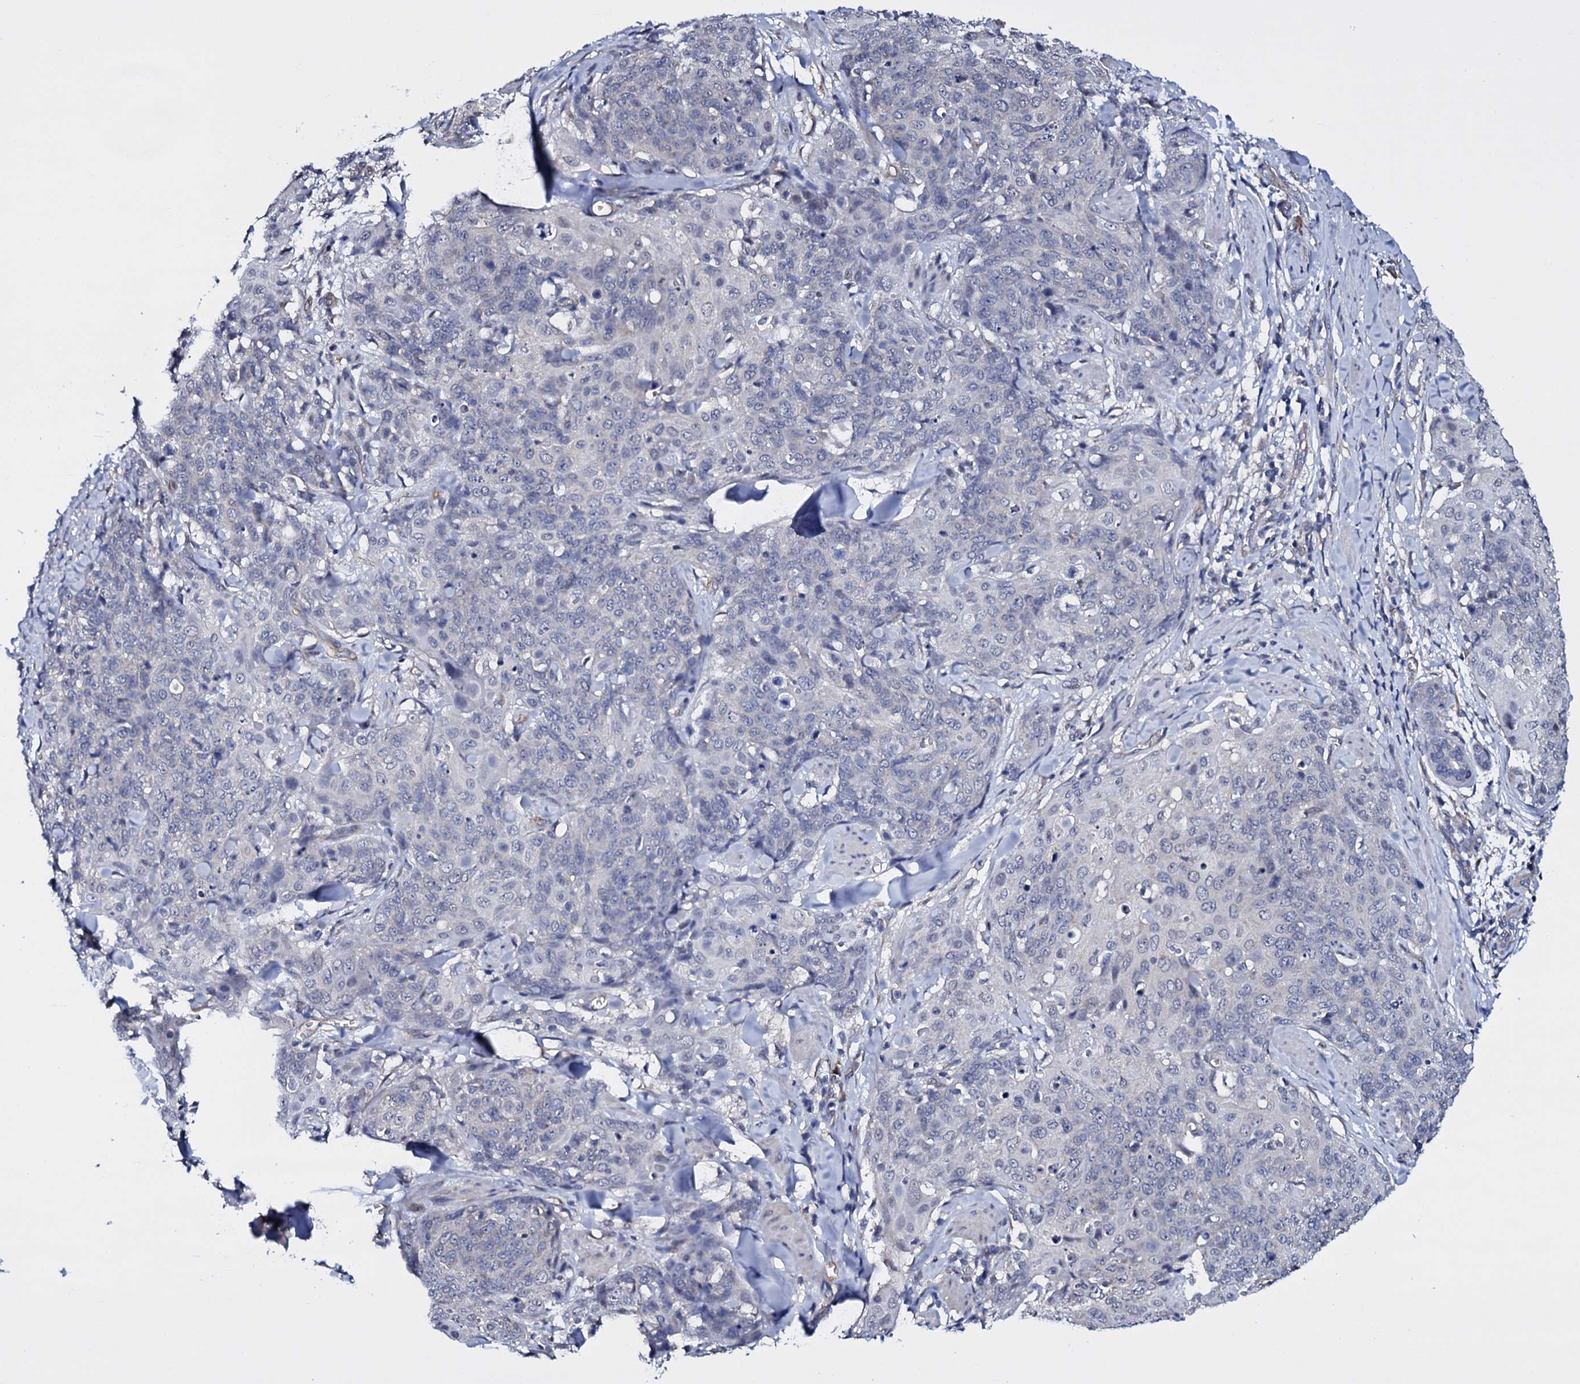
{"staining": {"intensity": "negative", "quantity": "none", "location": "none"}, "tissue": "skin cancer", "cell_type": "Tumor cells", "image_type": "cancer", "snomed": [{"axis": "morphology", "description": "Squamous cell carcinoma, NOS"}, {"axis": "topography", "description": "Skin"}, {"axis": "topography", "description": "Vulva"}], "caption": "The micrograph shows no significant positivity in tumor cells of skin cancer (squamous cell carcinoma).", "gene": "GAREM1", "patient": {"sex": "female", "age": 85}}